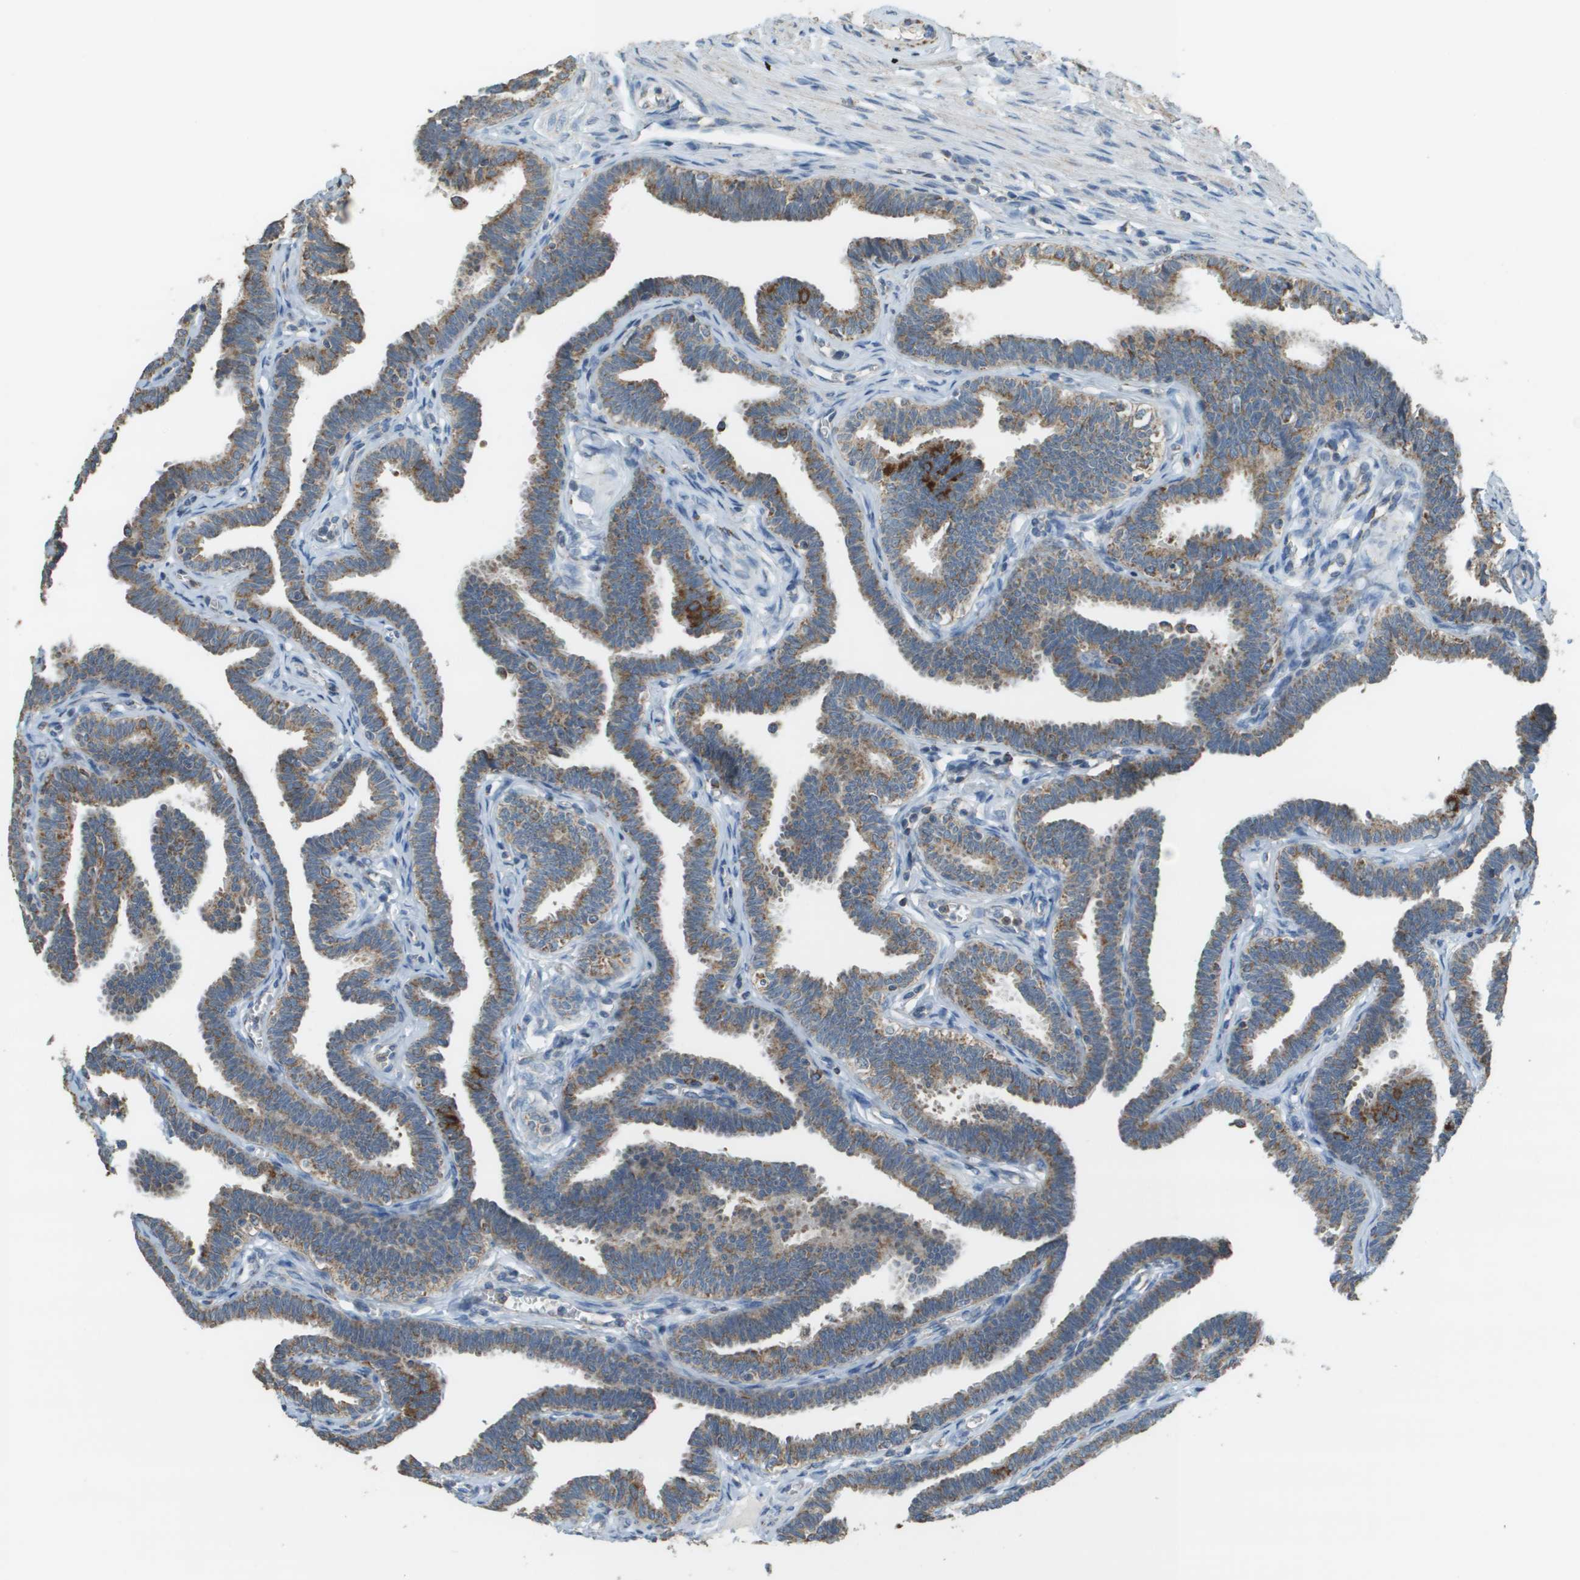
{"staining": {"intensity": "moderate", "quantity": ">75%", "location": "cytoplasmic/membranous"}, "tissue": "fallopian tube", "cell_type": "Glandular cells", "image_type": "normal", "snomed": [{"axis": "morphology", "description": "Normal tissue, NOS"}, {"axis": "topography", "description": "Fallopian tube"}, {"axis": "topography", "description": "Ovary"}], "caption": "Fallopian tube was stained to show a protein in brown. There is medium levels of moderate cytoplasmic/membranous staining in approximately >75% of glandular cells.", "gene": "FH", "patient": {"sex": "female", "age": 23}}